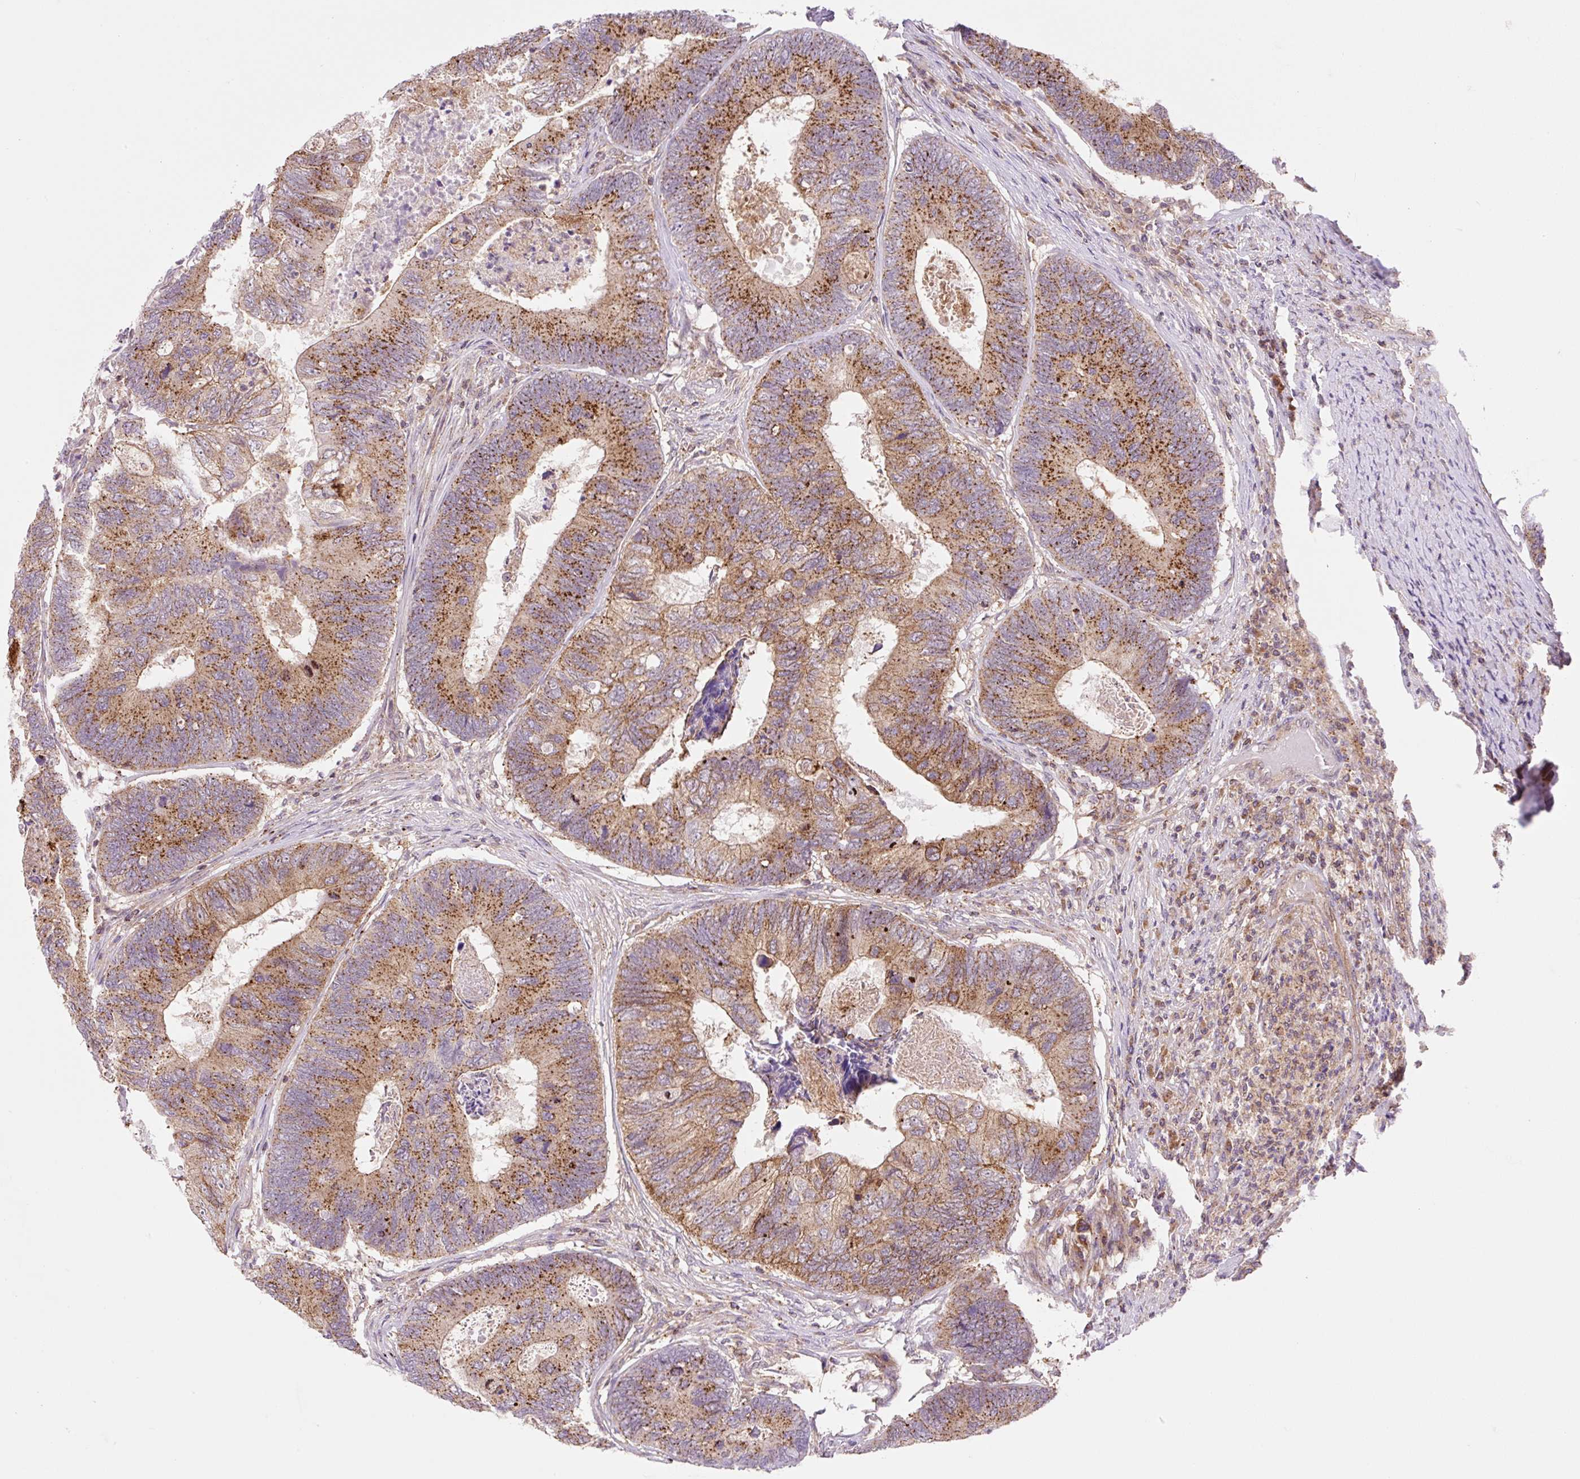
{"staining": {"intensity": "moderate", "quantity": ">75%", "location": "cytoplasmic/membranous"}, "tissue": "colorectal cancer", "cell_type": "Tumor cells", "image_type": "cancer", "snomed": [{"axis": "morphology", "description": "Adenocarcinoma, NOS"}, {"axis": "topography", "description": "Colon"}], "caption": "Protein staining of colorectal adenocarcinoma tissue exhibits moderate cytoplasmic/membranous positivity in about >75% of tumor cells.", "gene": "VPS4A", "patient": {"sex": "female", "age": 67}}